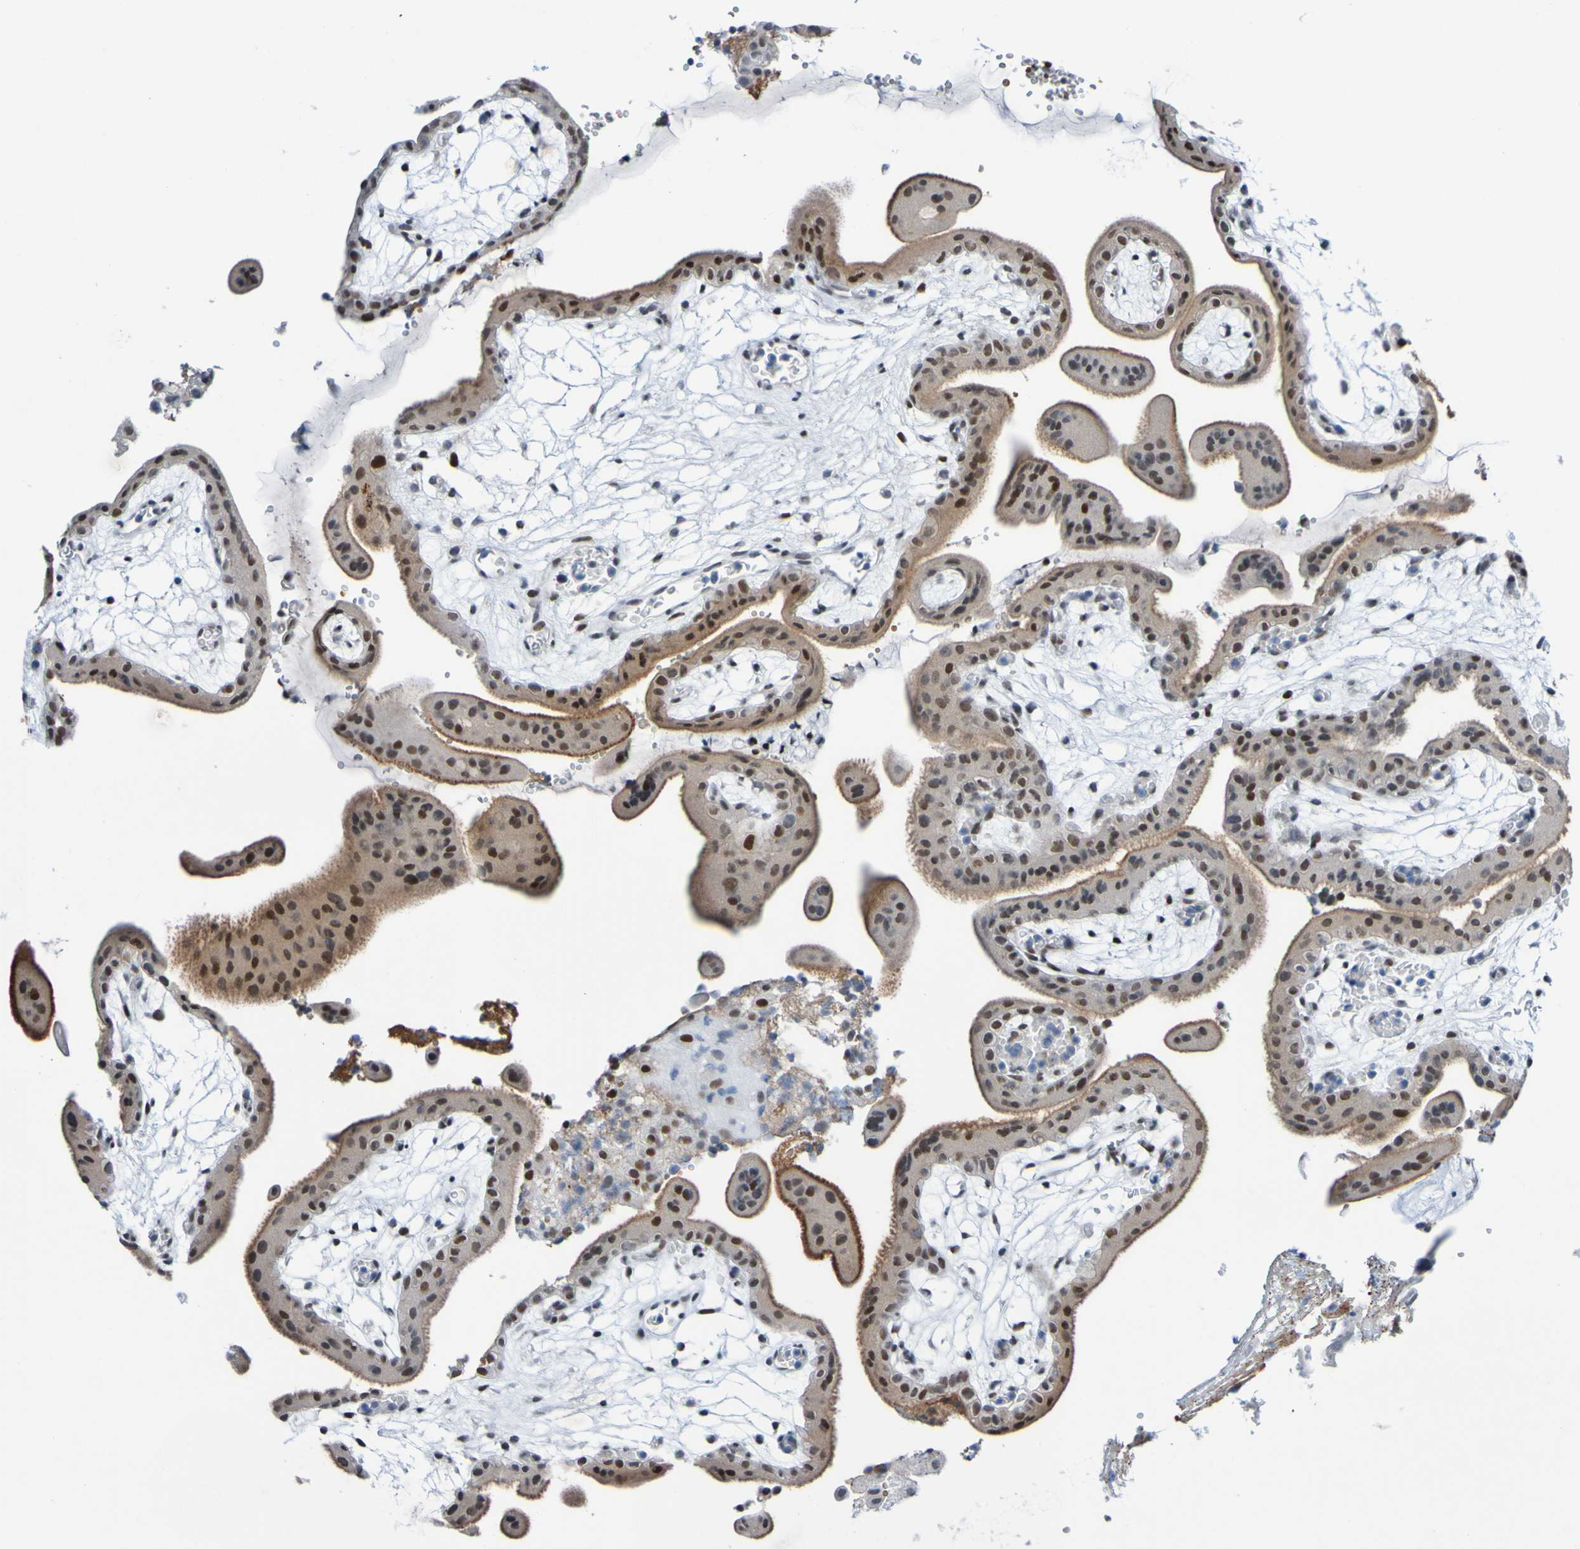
{"staining": {"intensity": "moderate", "quantity": "25%-75%", "location": "cytoplasmic/membranous"}, "tissue": "placenta", "cell_type": "Decidual cells", "image_type": "normal", "snomed": [{"axis": "morphology", "description": "Normal tissue, NOS"}, {"axis": "topography", "description": "Placenta"}], "caption": "IHC image of unremarkable placenta: human placenta stained using immunohistochemistry displays medium levels of moderate protein expression localized specifically in the cytoplasmic/membranous of decidual cells, appearing as a cytoplasmic/membranous brown color.", "gene": "PCGF1", "patient": {"sex": "female", "age": 18}}